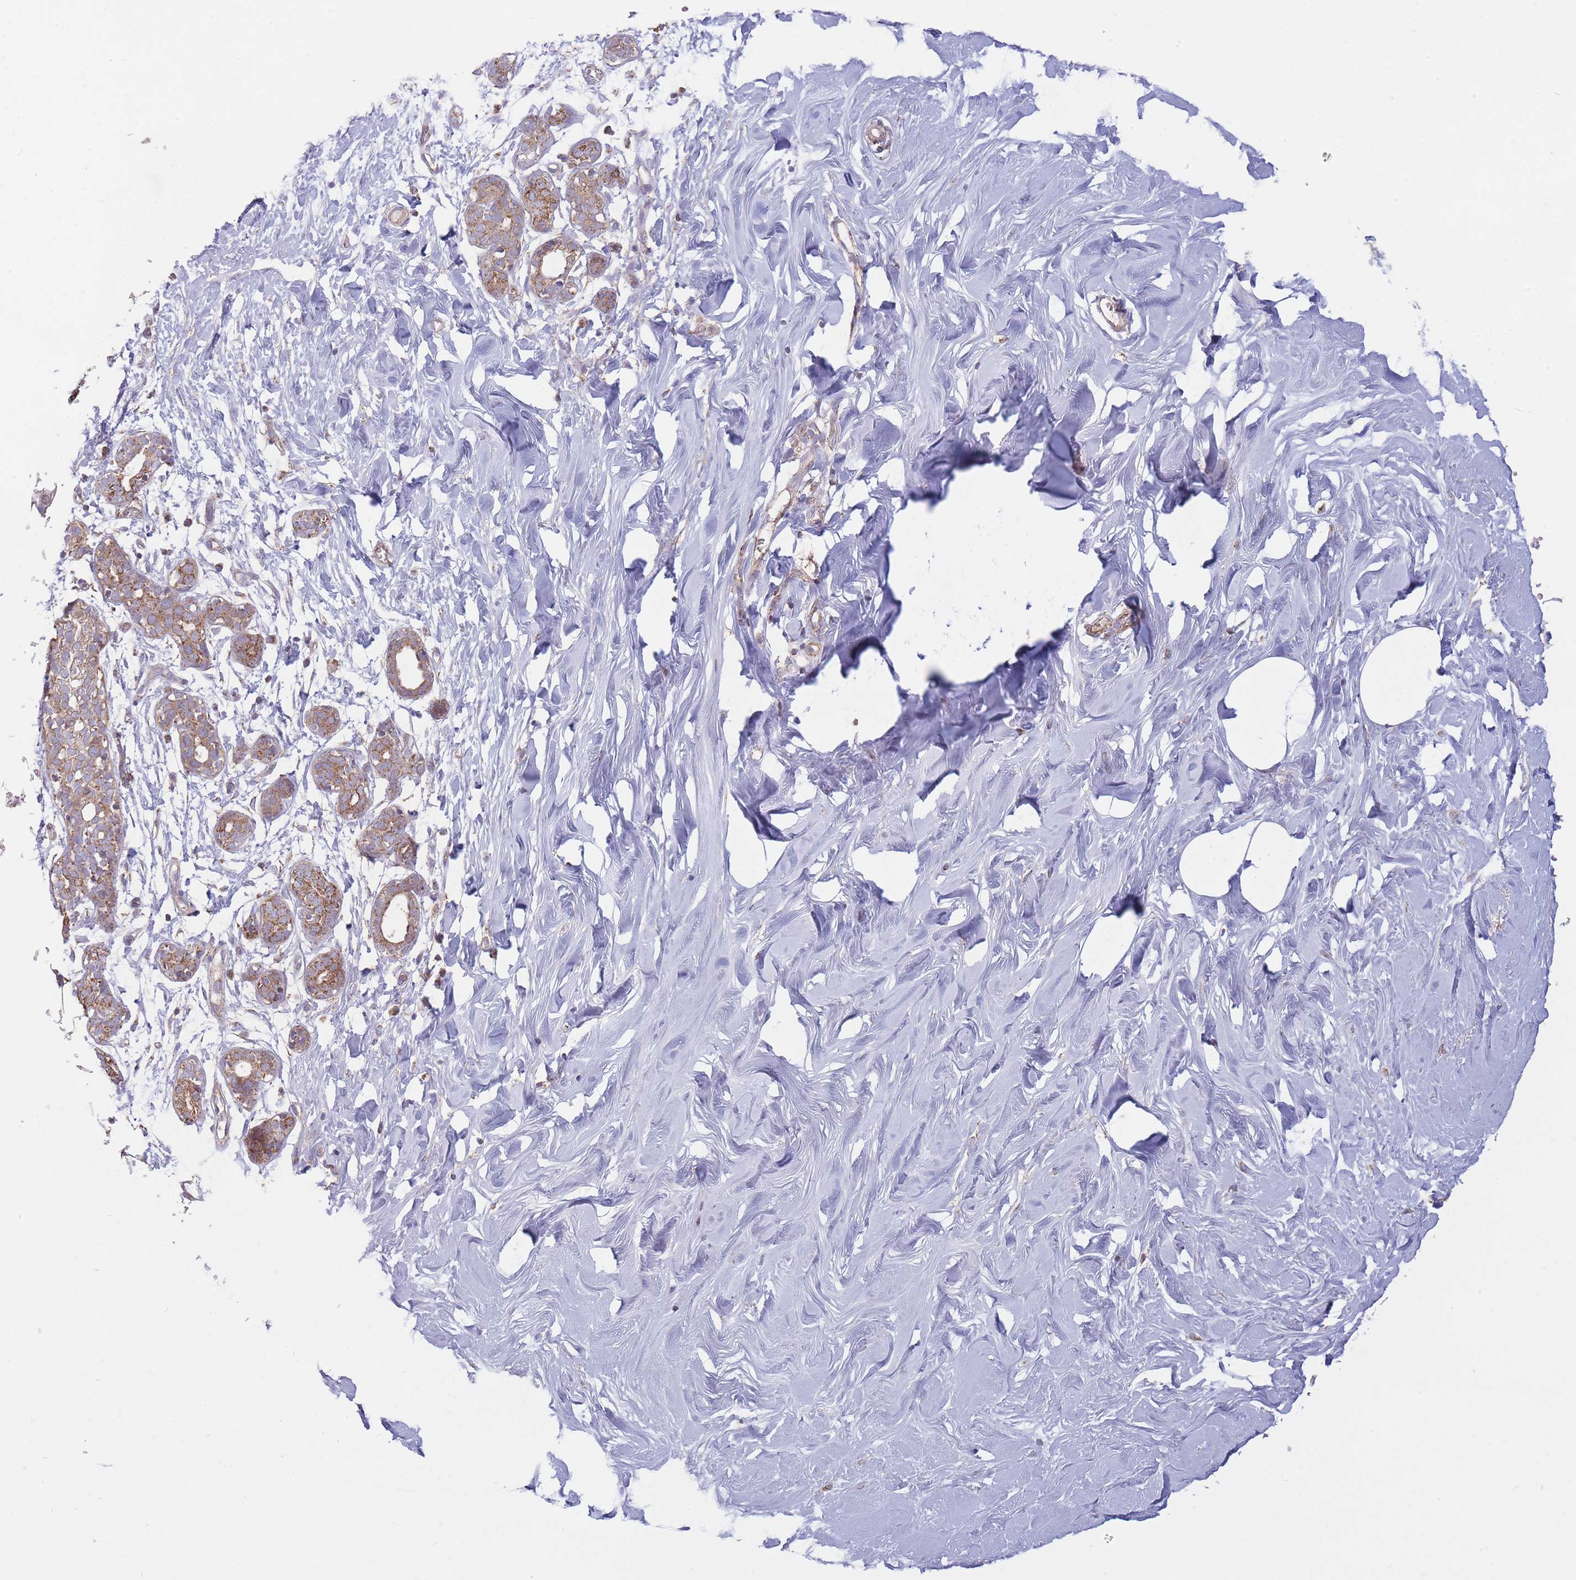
{"staining": {"intensity": "negative", "quantity": "none", "location": "none"}, "tissue": "breast", "cell_type": "Adipocytes", "image_type": "normal", "snomed": [{"axis": "morphology", "description": "Normal tissue, NOS"}, {"axis": "topography", "description": "Breast"}], "caption": "IHC image of benign breast stained for a protein (brown), which shows no positivity in adipocytes. (Immunohistochemistry, brightfield microscopy, high magnification).", "gene": "KIF16B", "patient": {"sex": "female", "age": 27}}